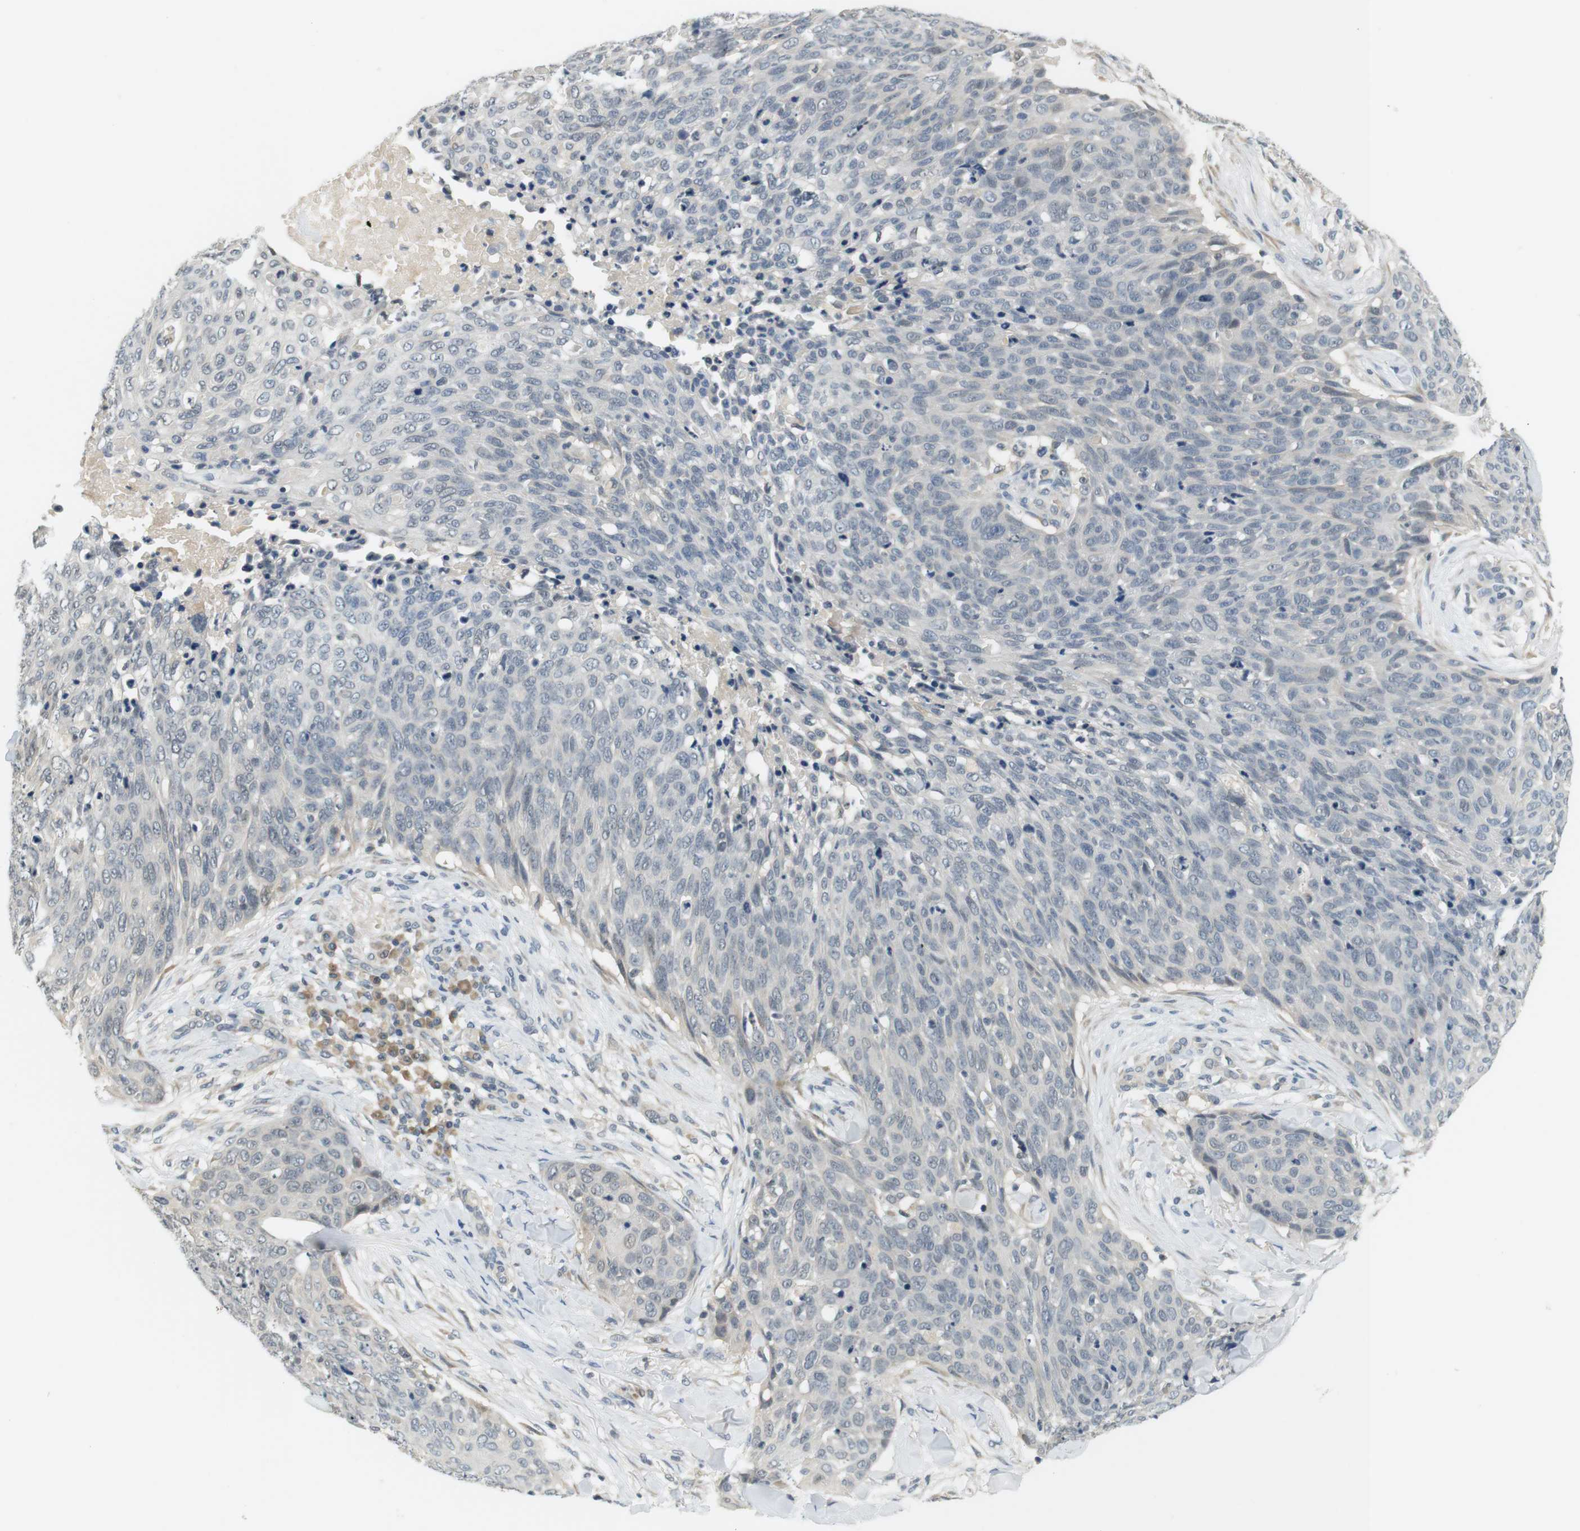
{"staining": {"intensity": "negative", "quantity": "none", "location": "none"}, "tissue": "skin cancer", "cell_type": "Tumor cells", "image_type": "cancer", "snomed": [{"axis": "morphology", "description": "Squamous cell carcinoma in situ, NOS"}, {"axis": "morphology", "description": "Squamous cell carcinoma, NOS"}, {"axis": "topography", "description": "Skin"}], "caption": "Photomicrograph shows no significant protein positivity in tumor cells of skin cancer (squamous cell carcinoma). (DAB (3,3'-diaminobenzidine) IHC with hematoxylin counter stain).", "gene": "WNT7A", "patient": {"sex": "male", "age": 93}}